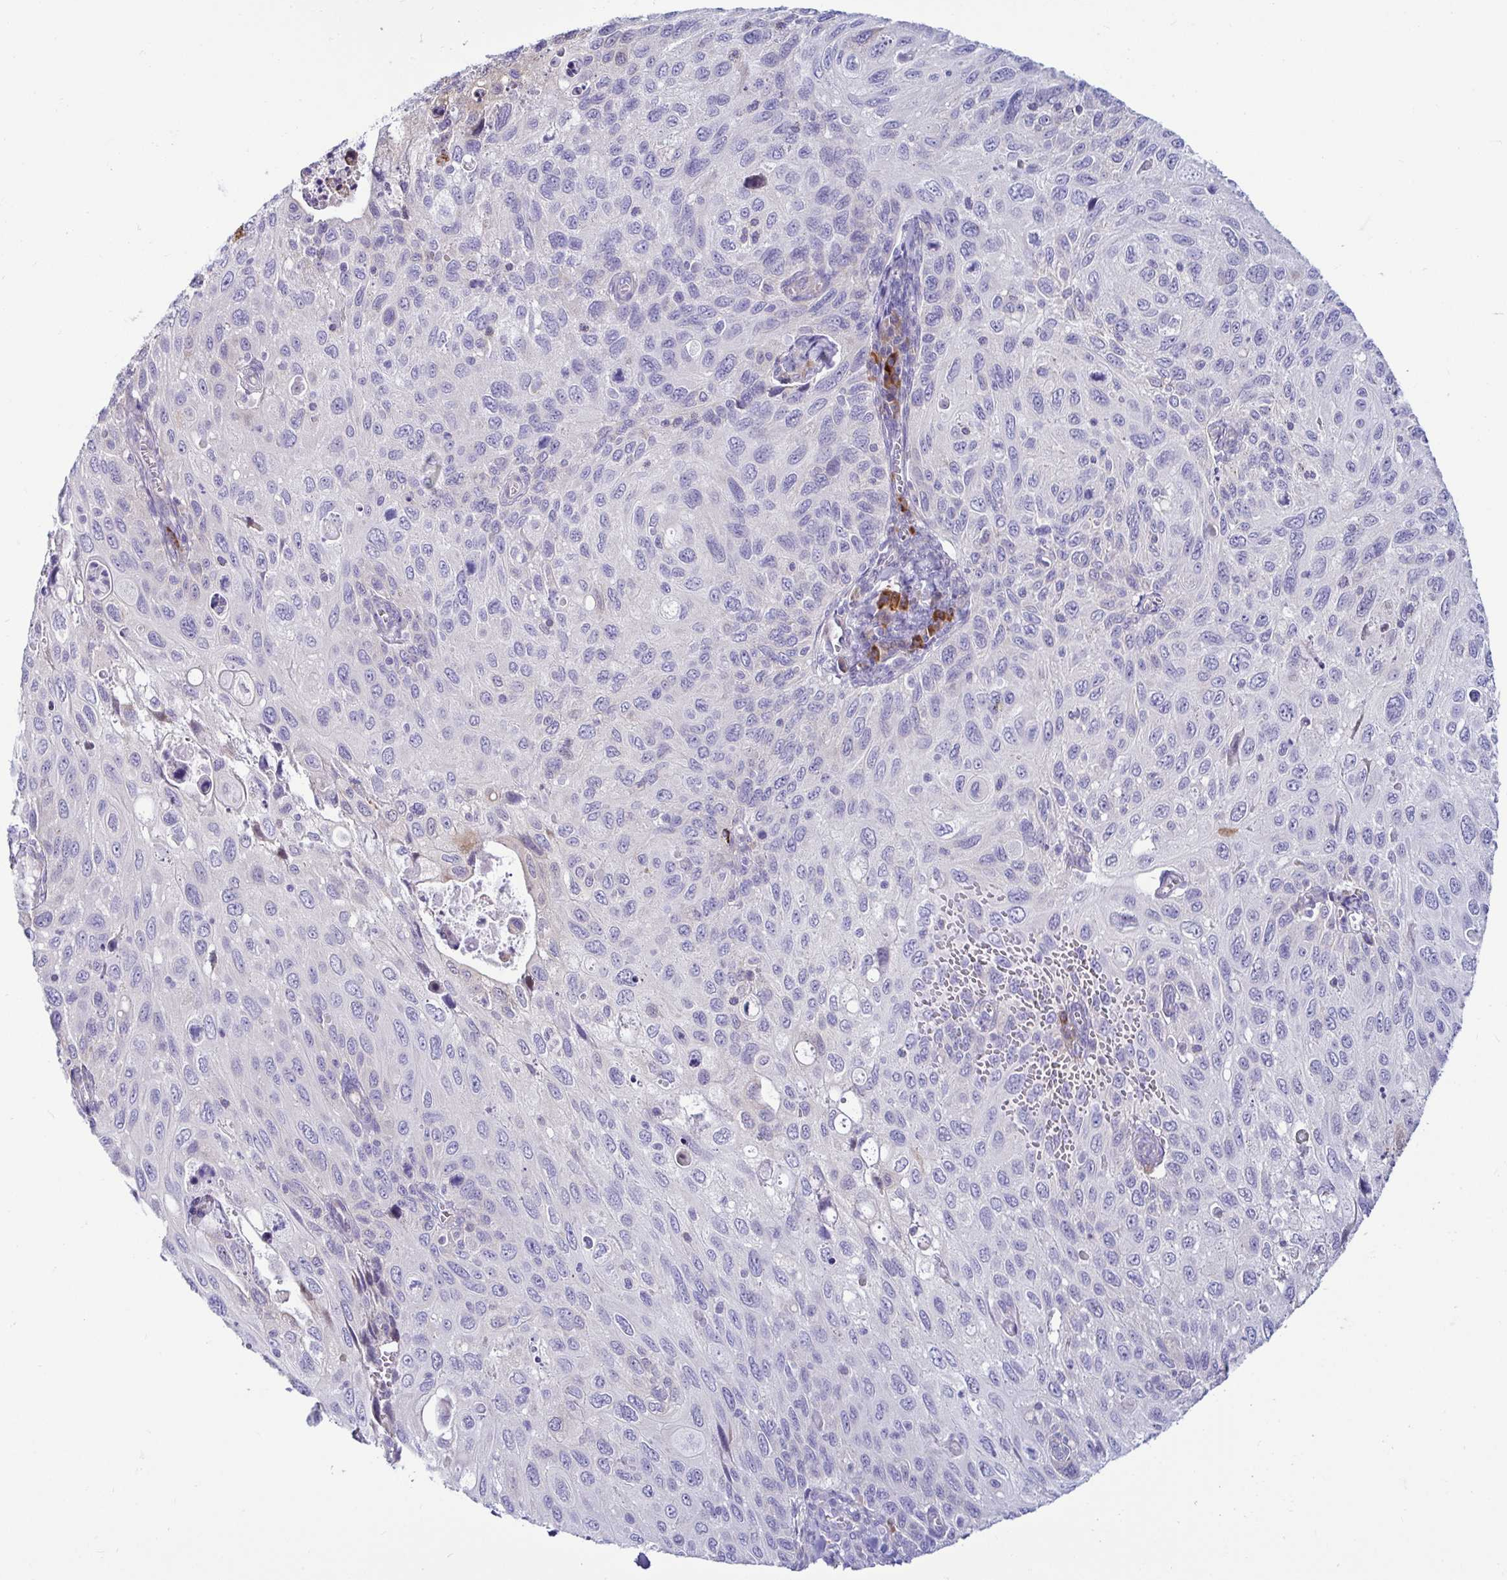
{"staining": {"intensity": "weak", "quantity": "<25%", "location": "cytoplasmic/membranous"}, "tissue": "cervical cancer", "cell_type": "Tumor cells", "image_type": "cancer", "snomed": [{"axis": "morphology", "description": "Squamous cell carcinoma, NOS"}, {"axis": "topography", "description": "Cervix"}], "caption": "Image shows no protein positivity in tumor cells of cervical cancer (squamous cell carcinoma) tissue.", "gene": "TFPI2", "patient": {"sex": "female", "age": 70}}